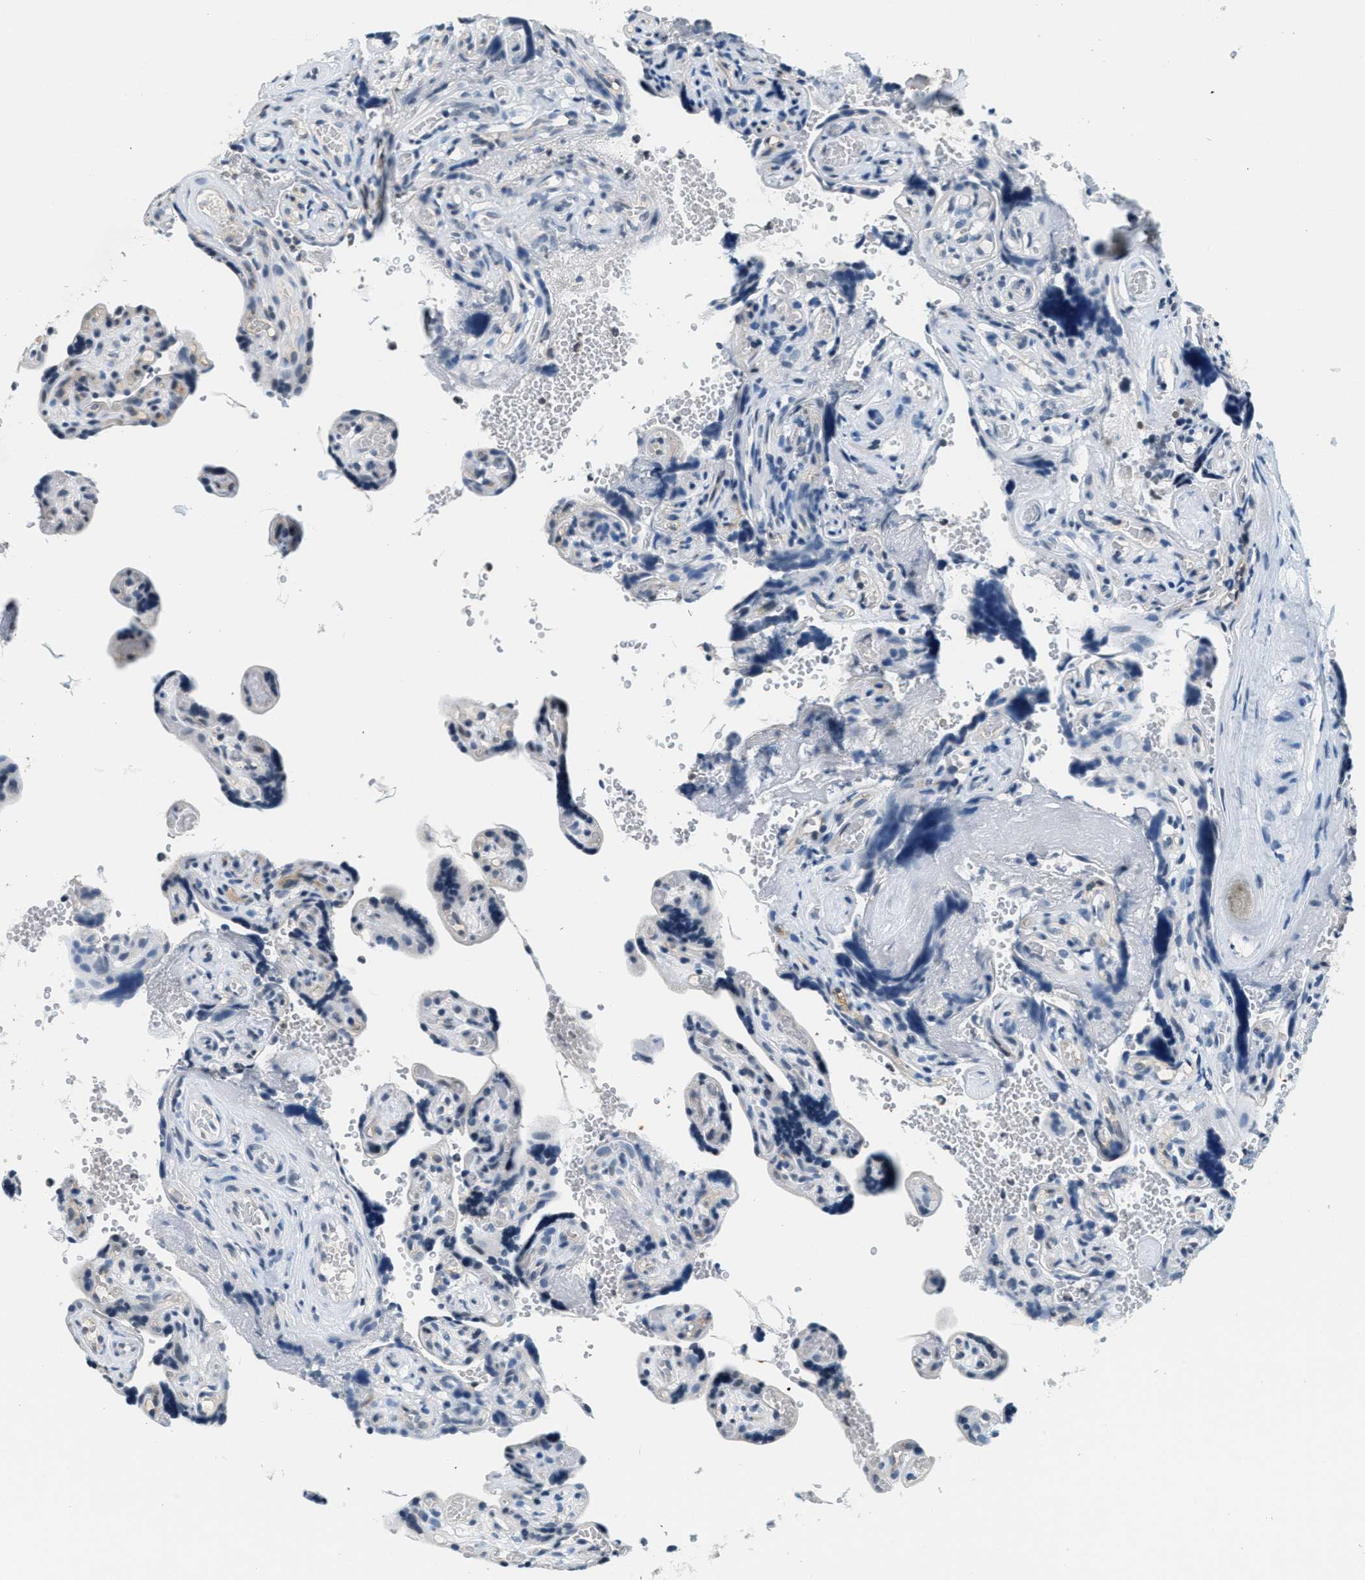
{"staining": {"intensity": "negative", "quantity": "none", "location": "none"}, "tissue": "placenta", "cell_type": "Decidual cells", "image_type": "normal", "snomed": [{"axis": "morphology", "description": "Normal tissue, NOS"}, {"axis": "topography", "description": "Placenta"}], "caption": "This is a histopathology image of immunohistochemistry (IHC) staining of benign placenta, which shows no expression in decidual cells.", "gene": "CA4", "patient": {"sex": "female", "age": 30}}